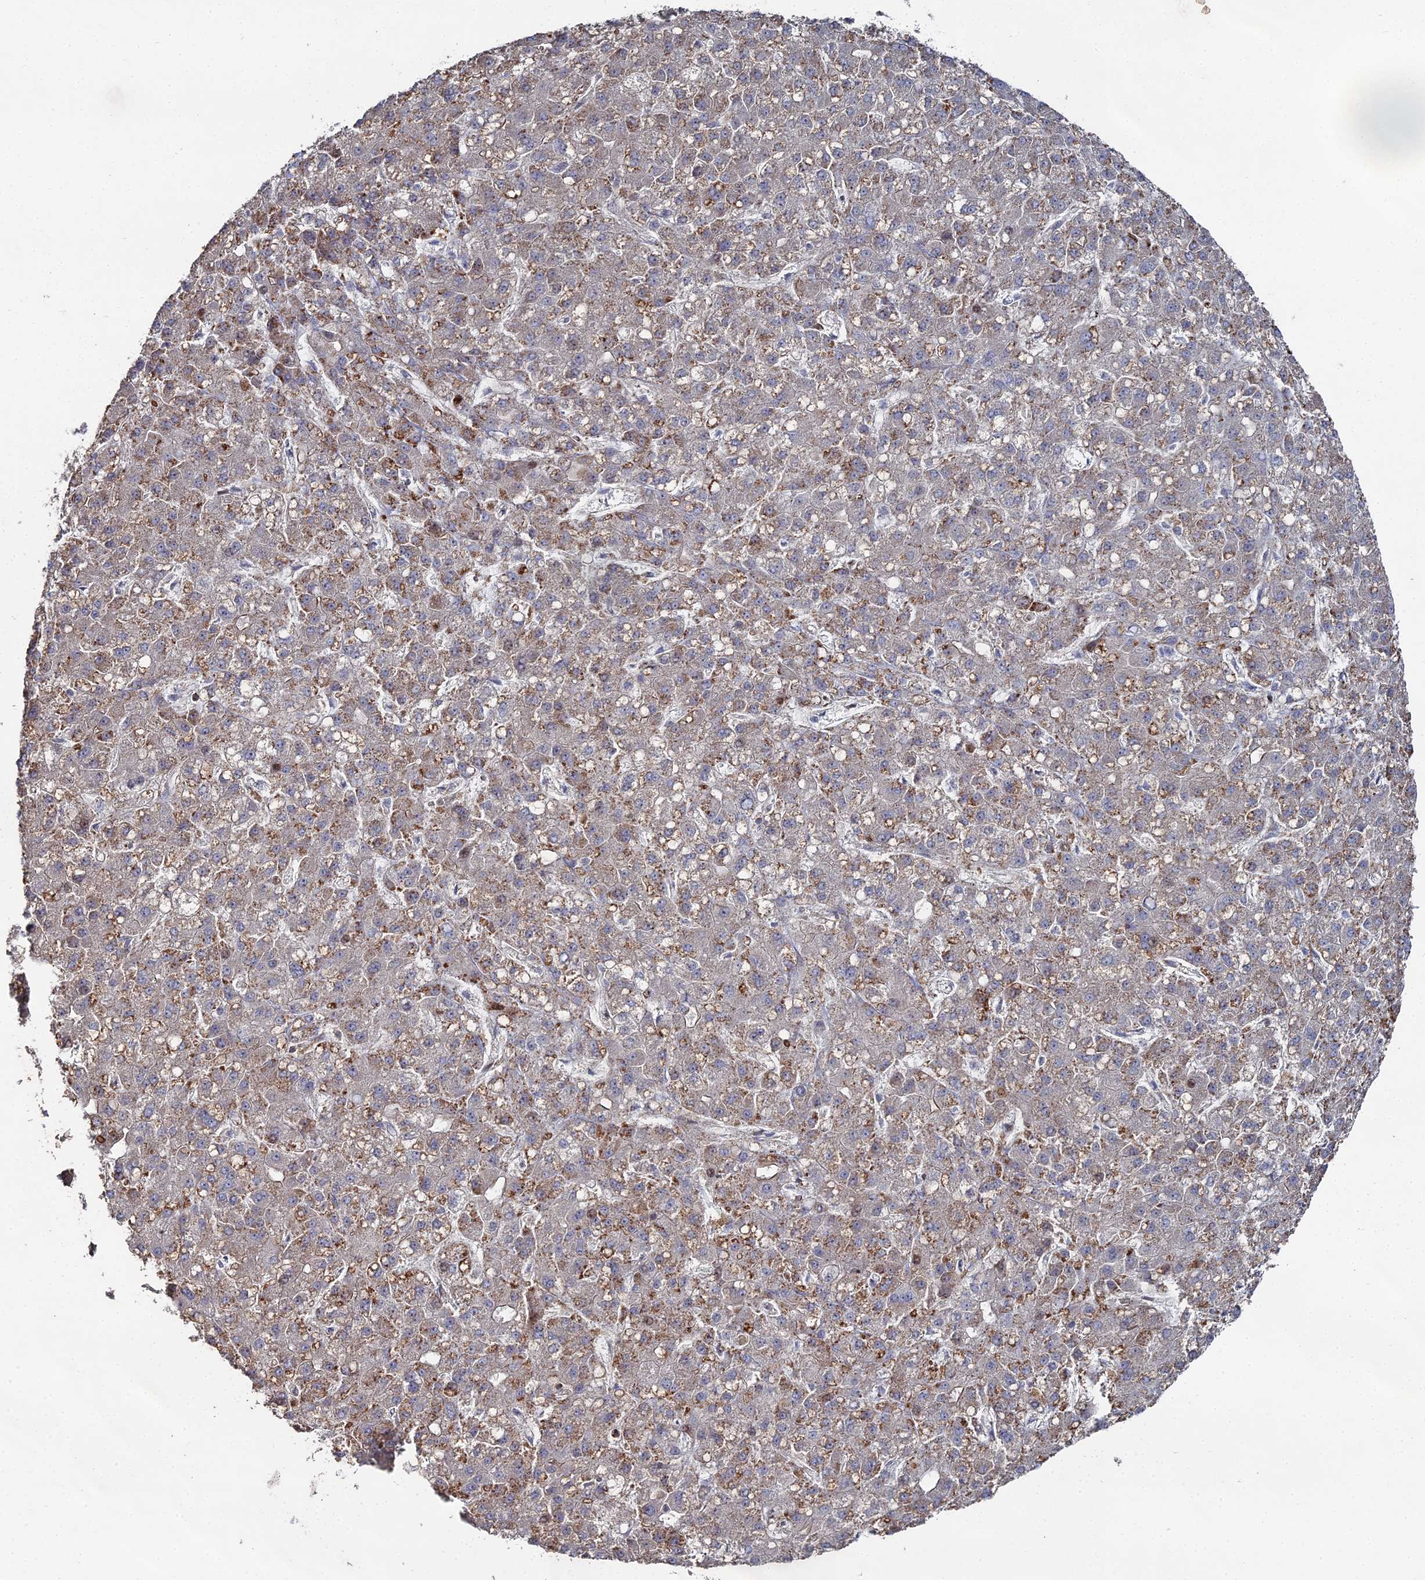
{"staining": {"intensity": "moderate", "quantity": "25%-75%", "location": "cytoplasmic/membranous"}, "tissue": "liver cancer", "cell_type": "Tumor cells", "image_type": "cancer", "snomed": [{"axis": "morphology", "description": "Carcinoma, Hepatocellular, NOS"}, {"axis": "topography", "description": "Liver"}], "caption": "Immunohistochemistry of hepatocellular carcinoma (liver) exhibits medium levels of moderate cytoplasmic/membranous staining in about 25%-75% of tumor cells.", "gene": "SGMS1", "patient": {"sex": "male", "age": 67}}